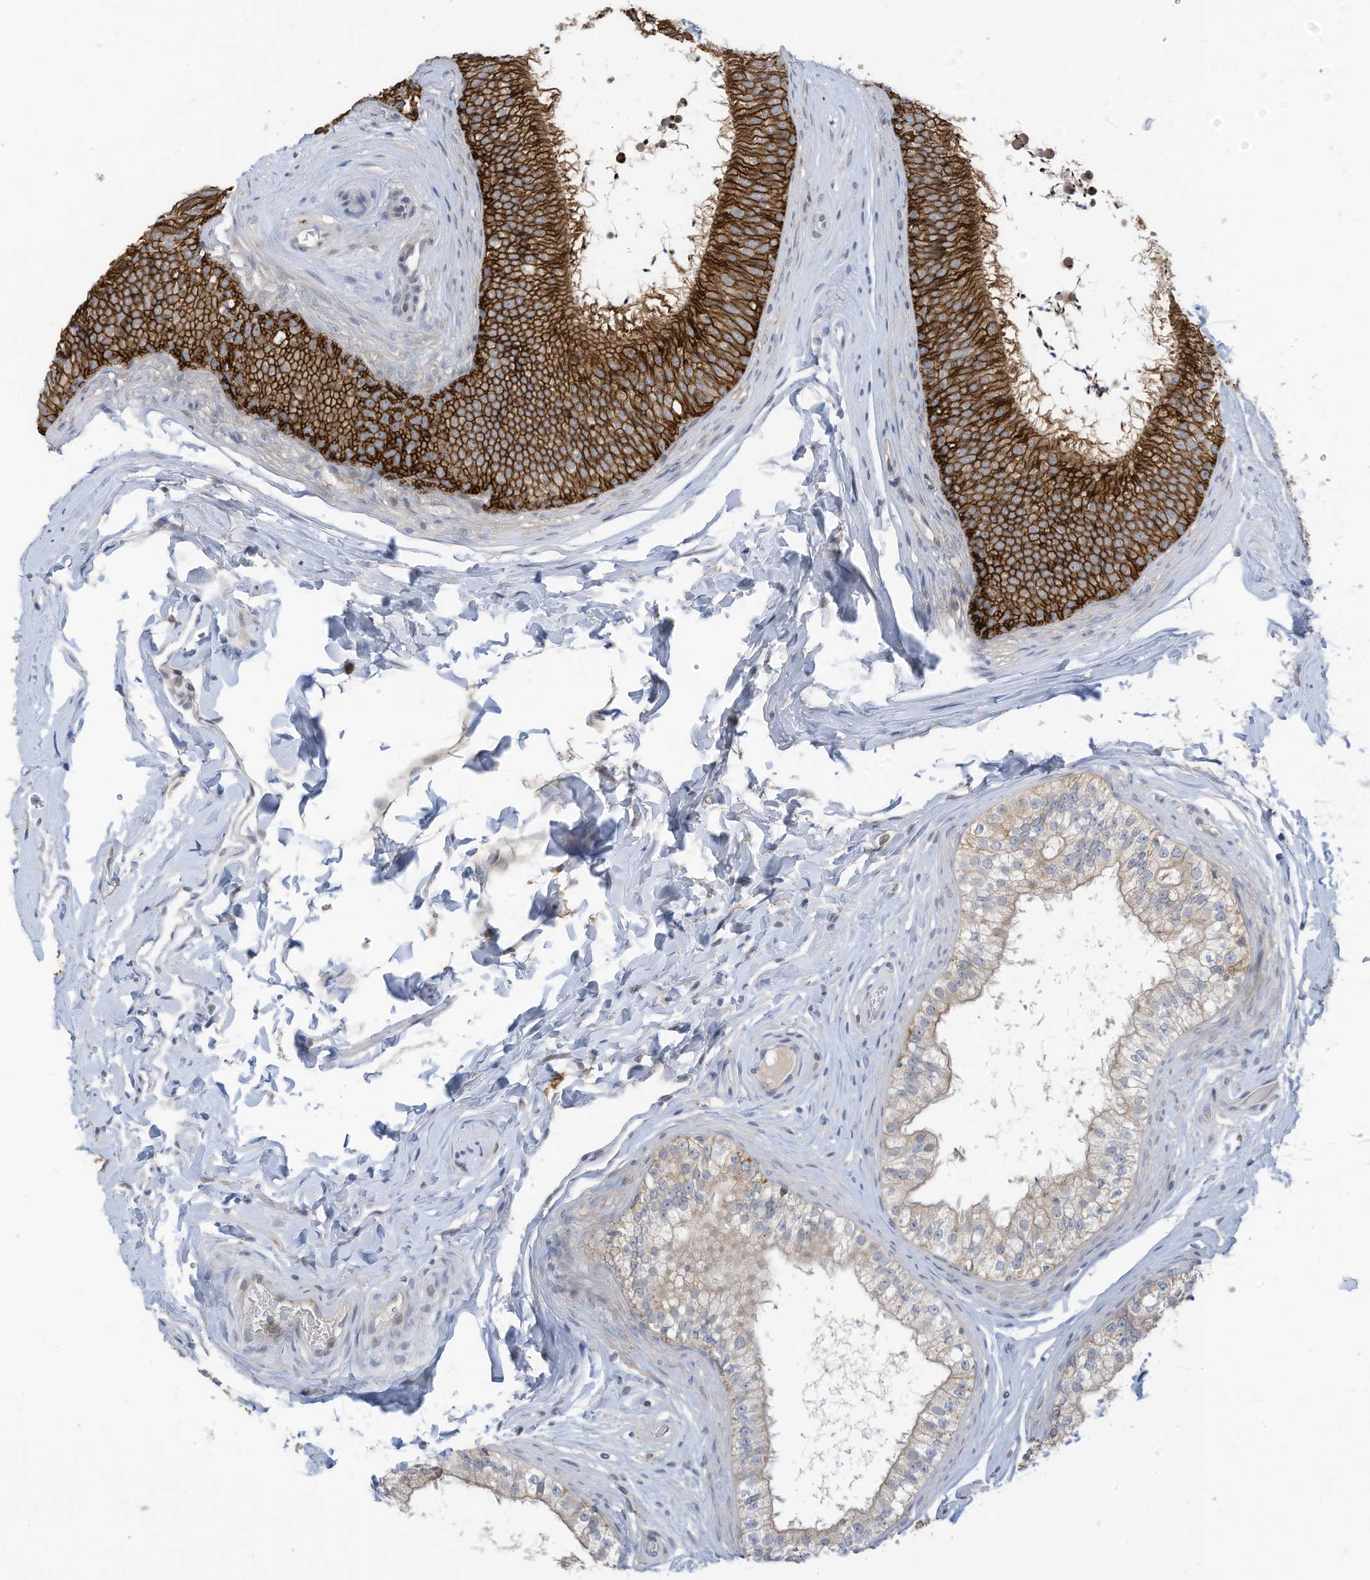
{"staining": {"intensity": "strong", "quantity": ">75%", "location": "cytoplasmic/membranous"}, "tissue": "epididymis", "cell_type": "Glandular cells", "image_type": "normal", "snomed": [{"axis": "morphology", "description": "Normal tissue, NOS"}, {"axis": "topography", "description": "Epididymis"}], "caption": "This is an image of immunohistochemistry (IHC) staining of unremarkable epididymis, which shows strong staining in the cytoplasmic/membranous of glandular cells.", "gene": "SLC1A5", "patient": {"sex": "male", "age": 29}}